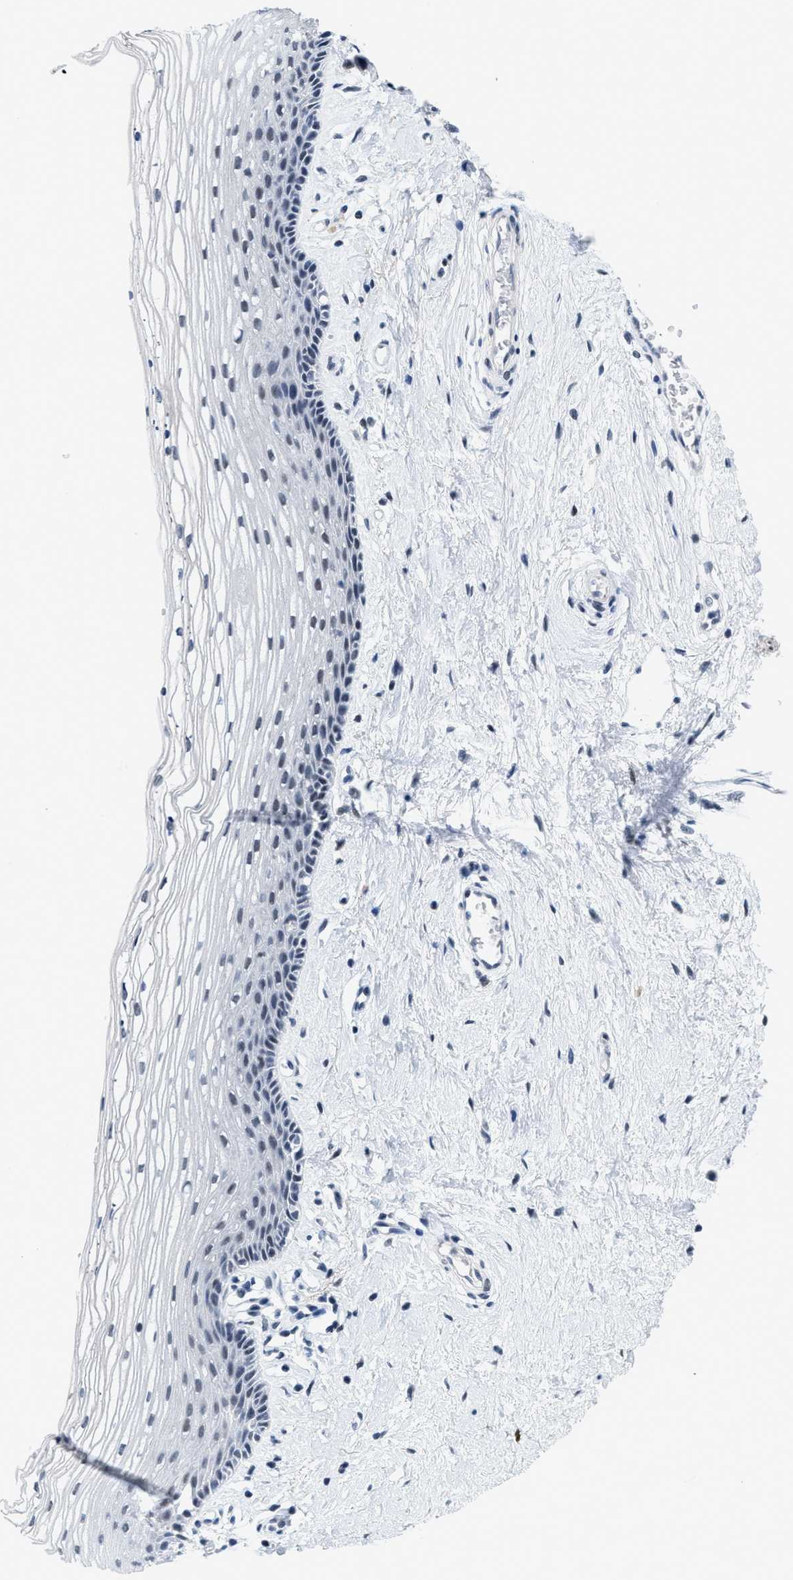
{"staining": {"intensity": "negative", "quantity": "none", "location": "none"}, "tissue": "vagina", "cell_type": "Squamous epithelial cells", "image_type": "normal", "snomed": [{"axis": "morphology", "description": "Normal tissue, NOS"}, {"axis": "topography", "description": "Vagina"}], "caption": "This is an IHC histopathology image of unremarkable human vagina. There is no staining in squamous epithelial cells.", "gene": "SETD1B", "patient": {"sex": "female", "age": 46}}